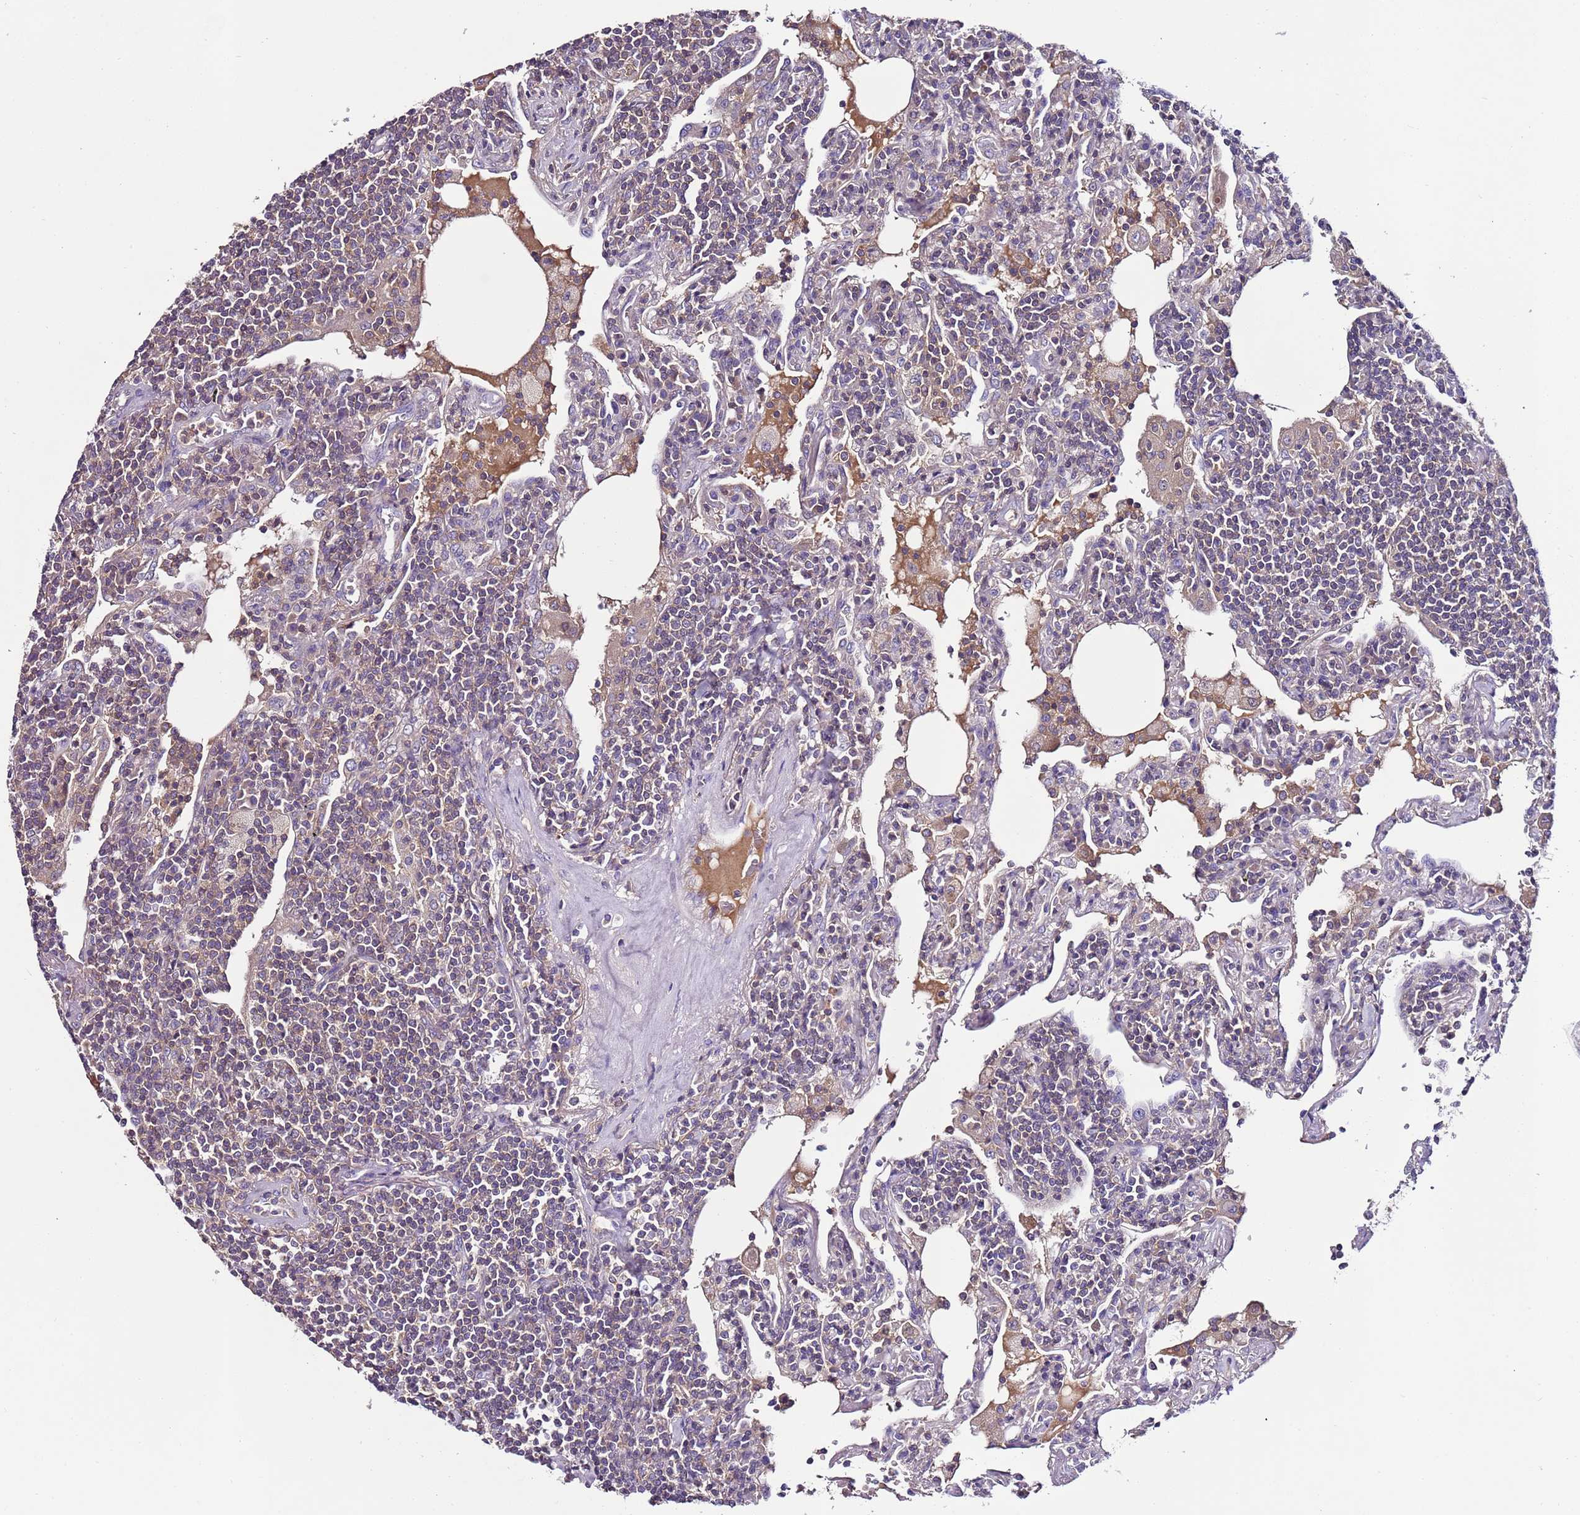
{"staining": {"intensity": "negative", "quantity": "none", "location": "none"}, "tissue": "lymphoma", "cell_type": "Tumor cells", "image_type": "cancer", "snomed": [{"axis": "morphology", "description": "Malignant lymphoma, non-Hodgkin's type, Low grade"}, {"axis": "topography", "description": "Lung"}], "caption": "Photomicrograph shows no protein positivity in tumor cells of low-grade malignant lymphoma, non-Hodgkin's type tissue.", "gene": "IGIP", "patient": {"sex": "female", "age": 71}}